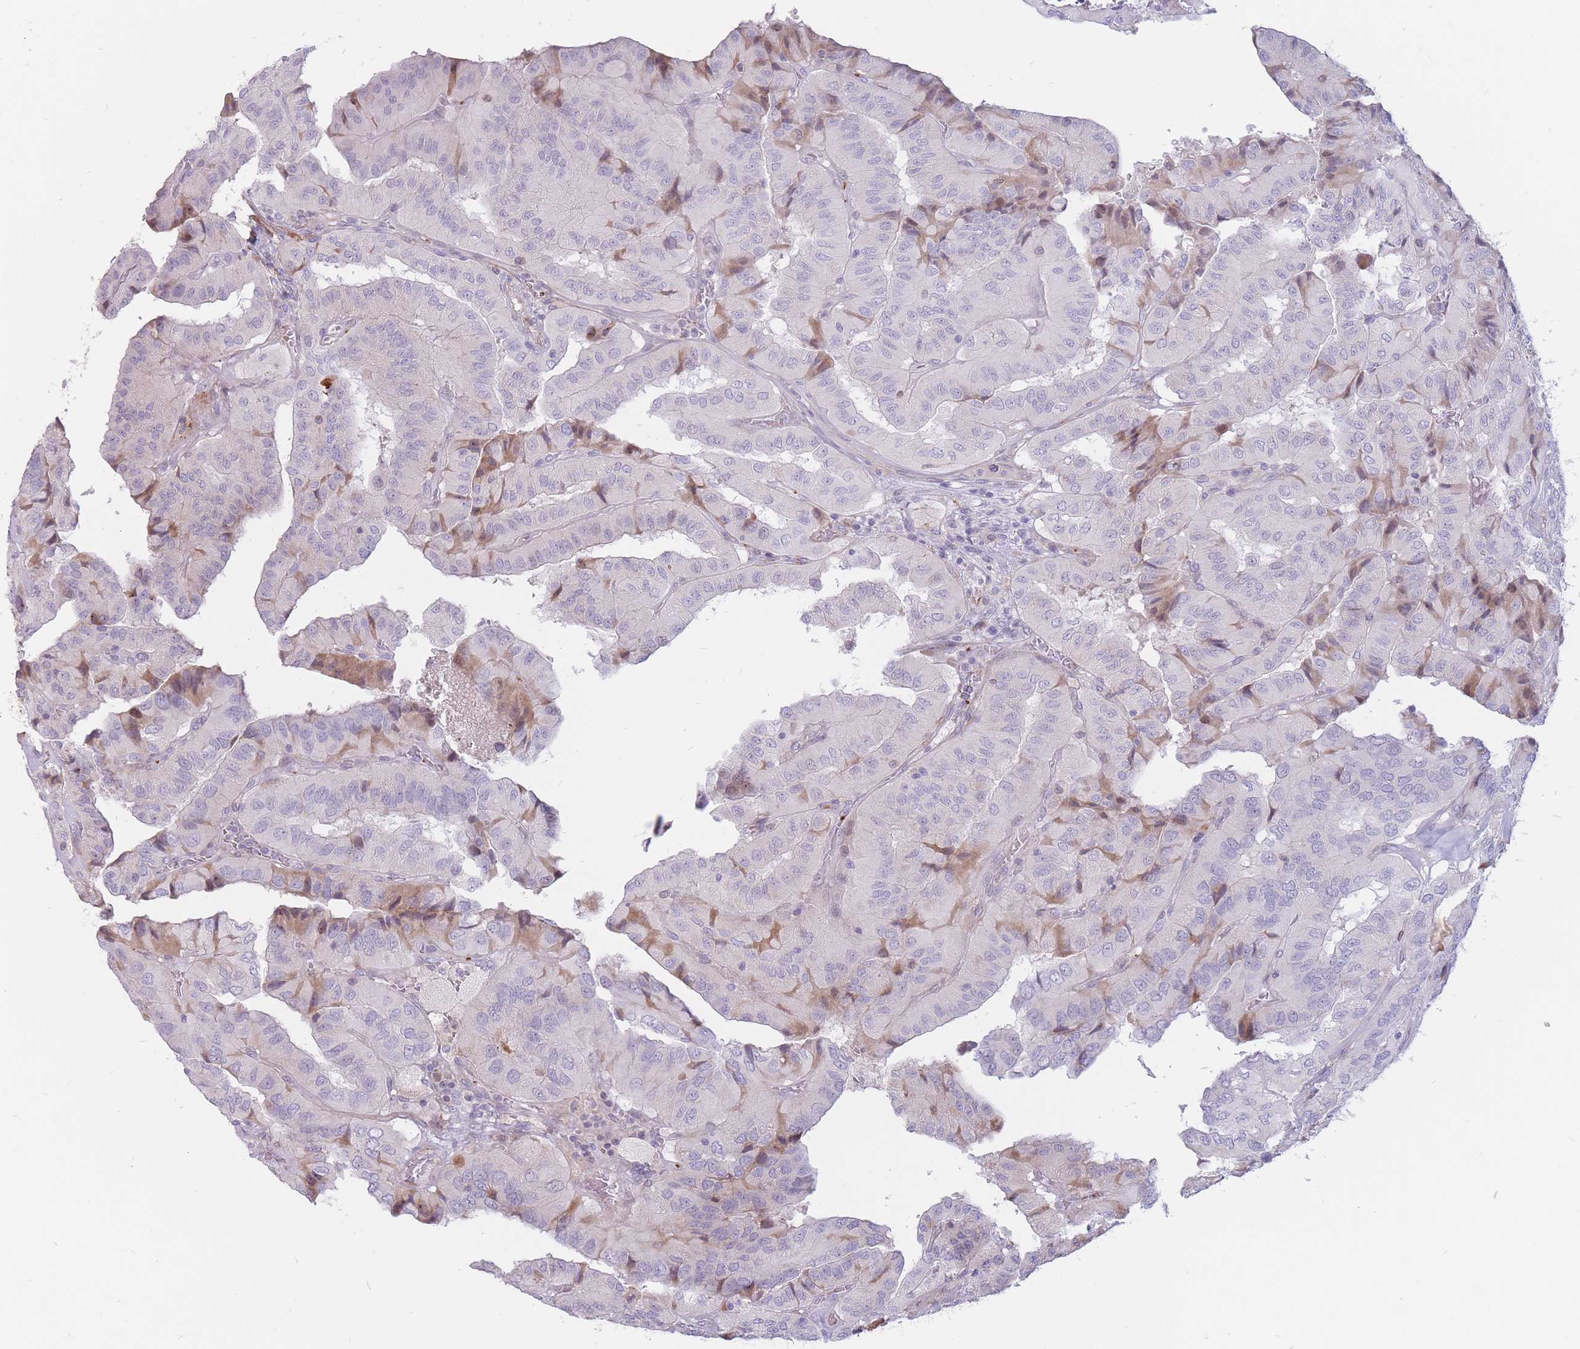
{"staining": {"intensity": "weak", "quantity": "<25%", "location": "cytoplasmic/membranous"}, "tissue": "thyroid cancer", "cell_type": "Tumor cells", "image_type": "cancer", "snomed": [{"axis": "morphology", "description": "Normal tissue, NOS"}, {"axis": "morphology", "description": "Papillary adenocarcinoma, NOS"}, {"axis": "topography", "description": "Thyroid gland"}], "caption": "This micrograph is of thyroid papillary adenocarcinoma stained with immunohistochemistry to label a protein in brown with the nuclei are counter-stained blue. There is no positivity in tumor cells. (DAB immunohistochemistry with hematoxylin counter stain).", "gene": "PTGDR", "patient": {"sex": "female", "age": 59}}